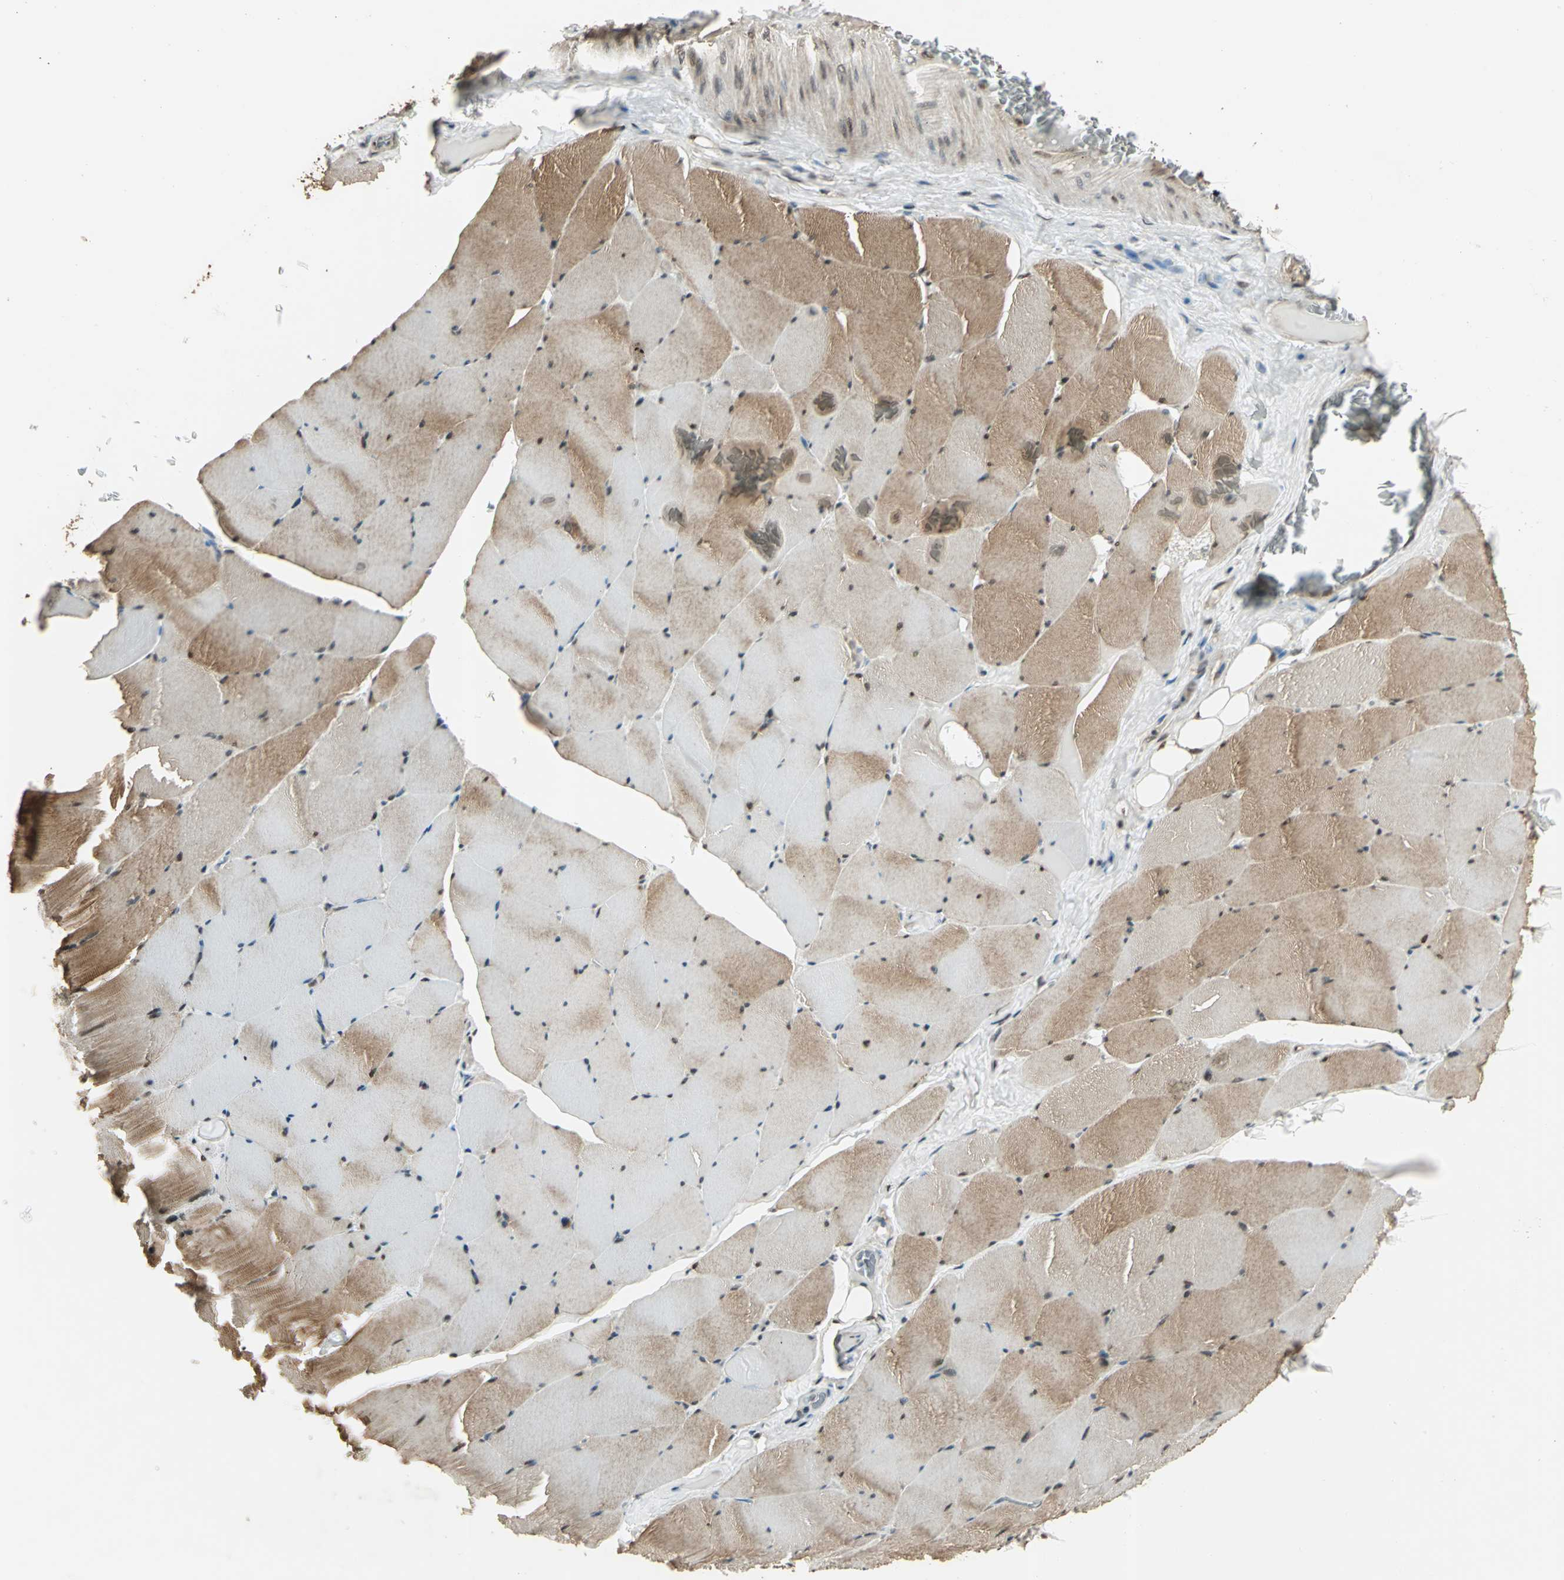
{"staining": {"intensity": "moderate", "quantity": ">75%", "location": "cytoplasmic/membranous,nuclear"}, "tissue": "skeletal muscle", "cell_type": "Myocytes", "image_type": "normal", "snomed": [{"axis": "morphology", "description": "Normal tissue, NOS"}, {"axis": "topography", "description": "Skeletal muscle"}], "caption": "An IHC image of unremarkable tissue is shown. Protein staining in brown labels moderate cytoplasmic/membranous,nuclear positivity in skeletal muscle within myocytes.", "gene": "PSMC3", "patient": {"sex": "male", "age": 62}}